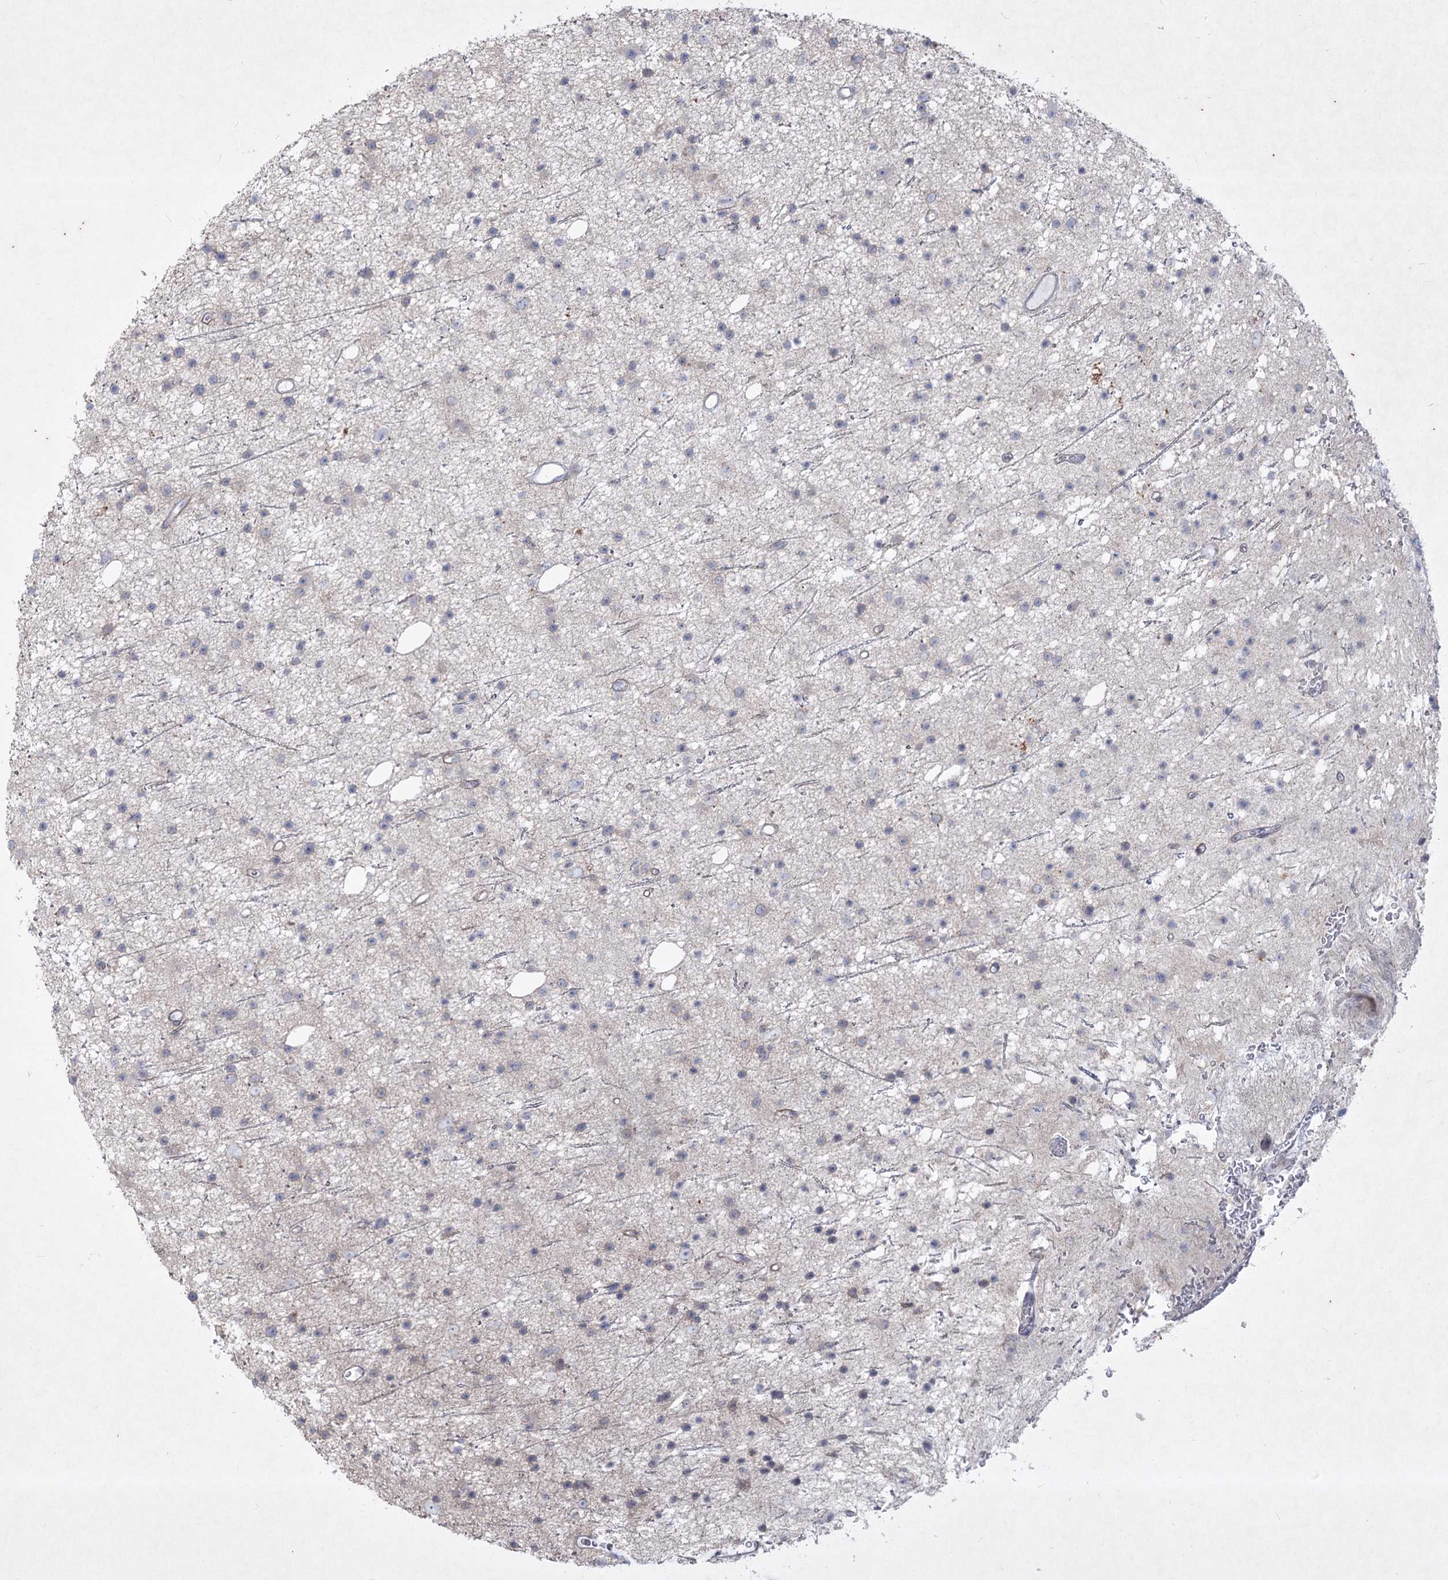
{"staining": {"intensity": "negative", "quantity": "none", "location": "none"}, "tissue": "glioma", "cell_type": "Tumor cells", "image_type": "cancer", "snomed": [{"axis": "morphology", "description": "Glioma, malignant, Low grade"}, {"axis": "topography", "description": "Cerebral cortex"}], "caption": "Immunohistochemistry photomicrograph of human glioma stained for a protein (brown), which demonstrates no staining in tumor cells.", "gene": "PLA2G12A", "patient": {"sex": "female", "age": 39}}